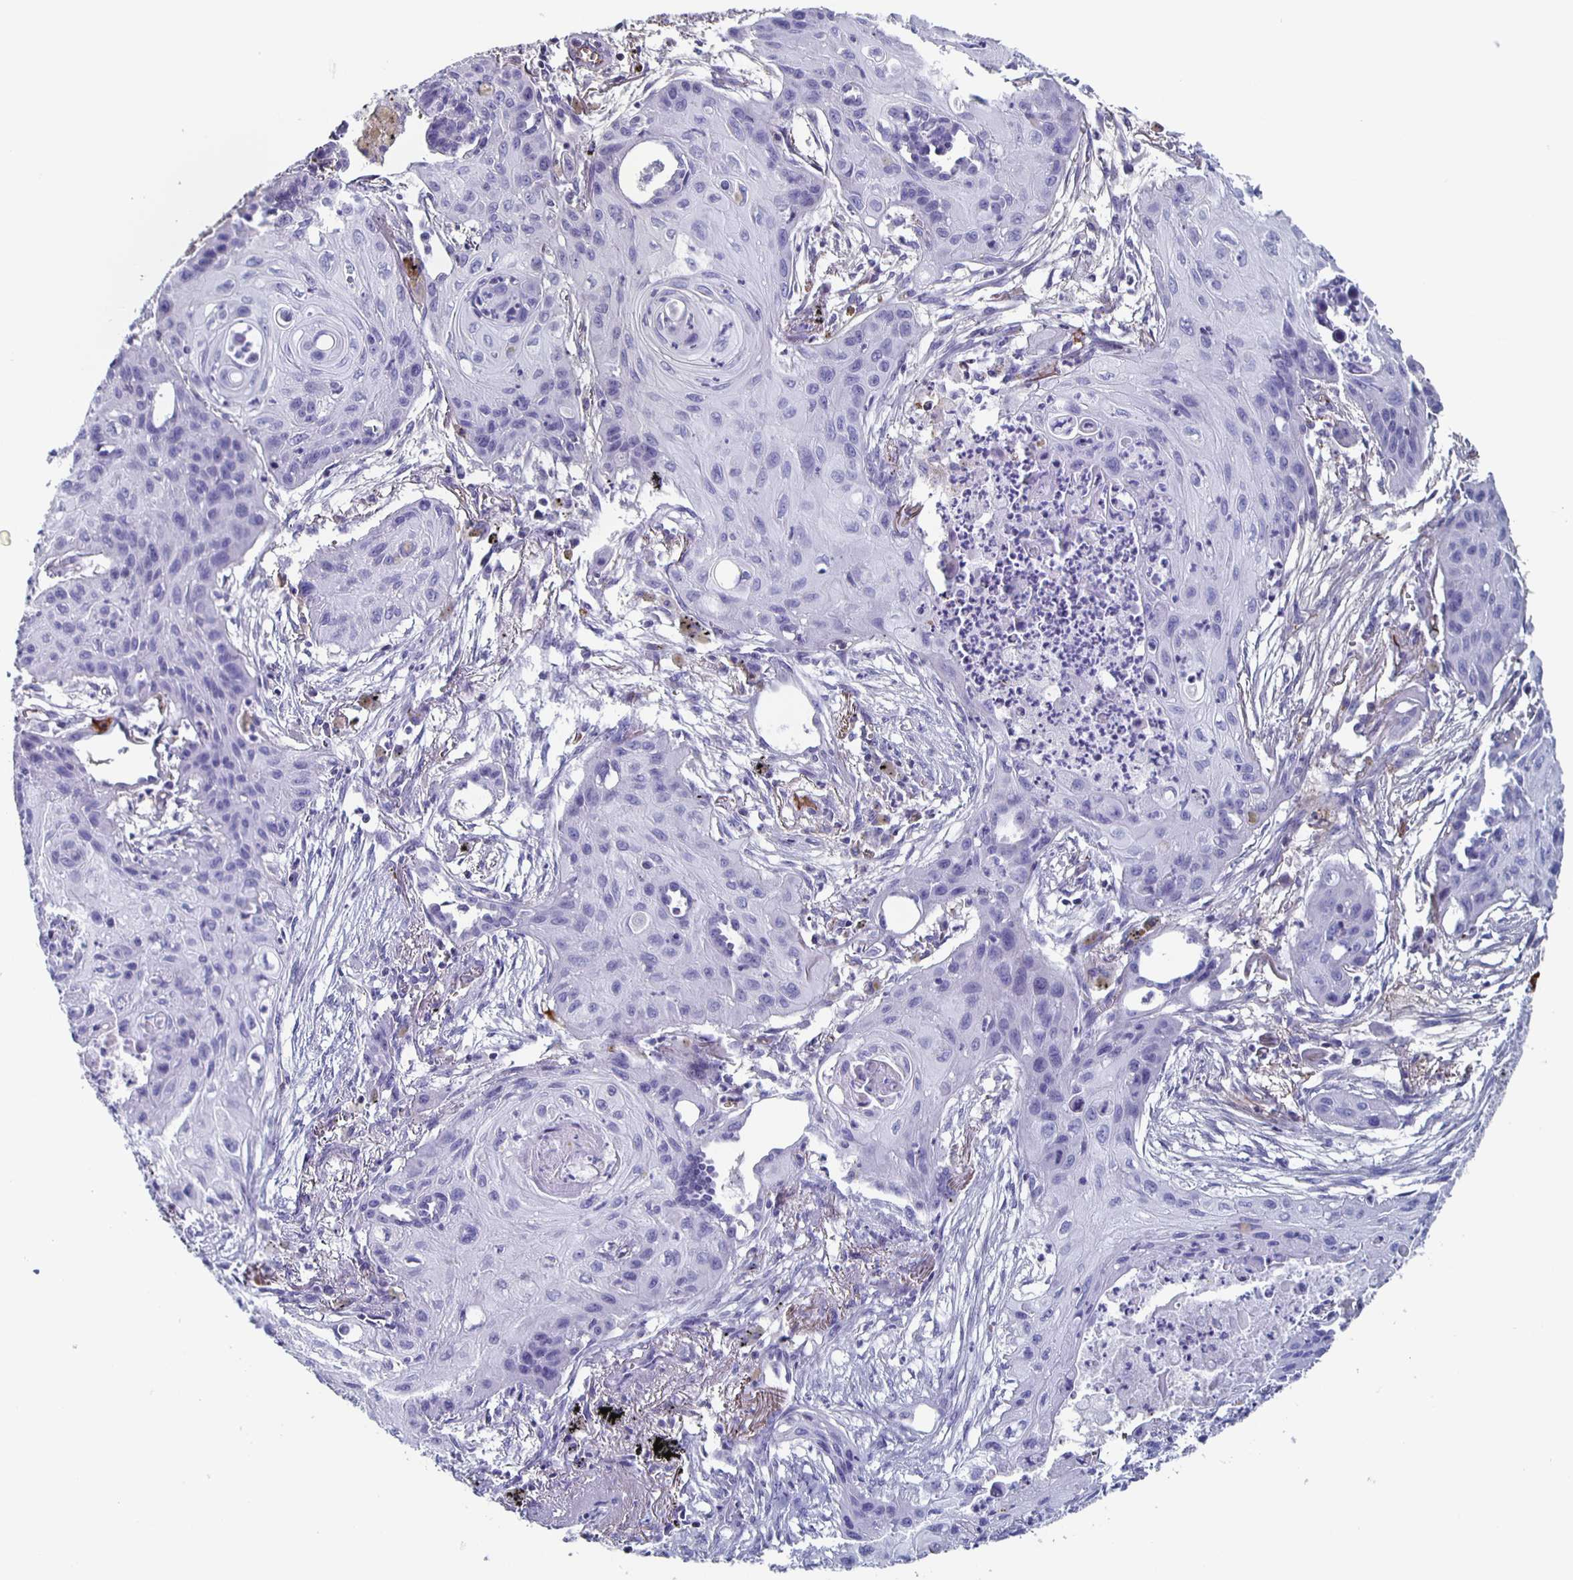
{"staining": {"intensity": "negative", "quantity": "none", "location": "none"}, "tissue": "lung cancer", "cell_type": "Tumor cells", "image_type": "cancer", "snomed": [{"axis": "morphology", "description": "Squamous cell carcinoma, NOS"}, {"axis": "topography", "description": "Lung"}], "caption": "Lung cancer was stained to show a protein in brown. There is no significant staining in tumor cells.", "gene": "FGA", "patient": {"sex": "male", "age": 71}}